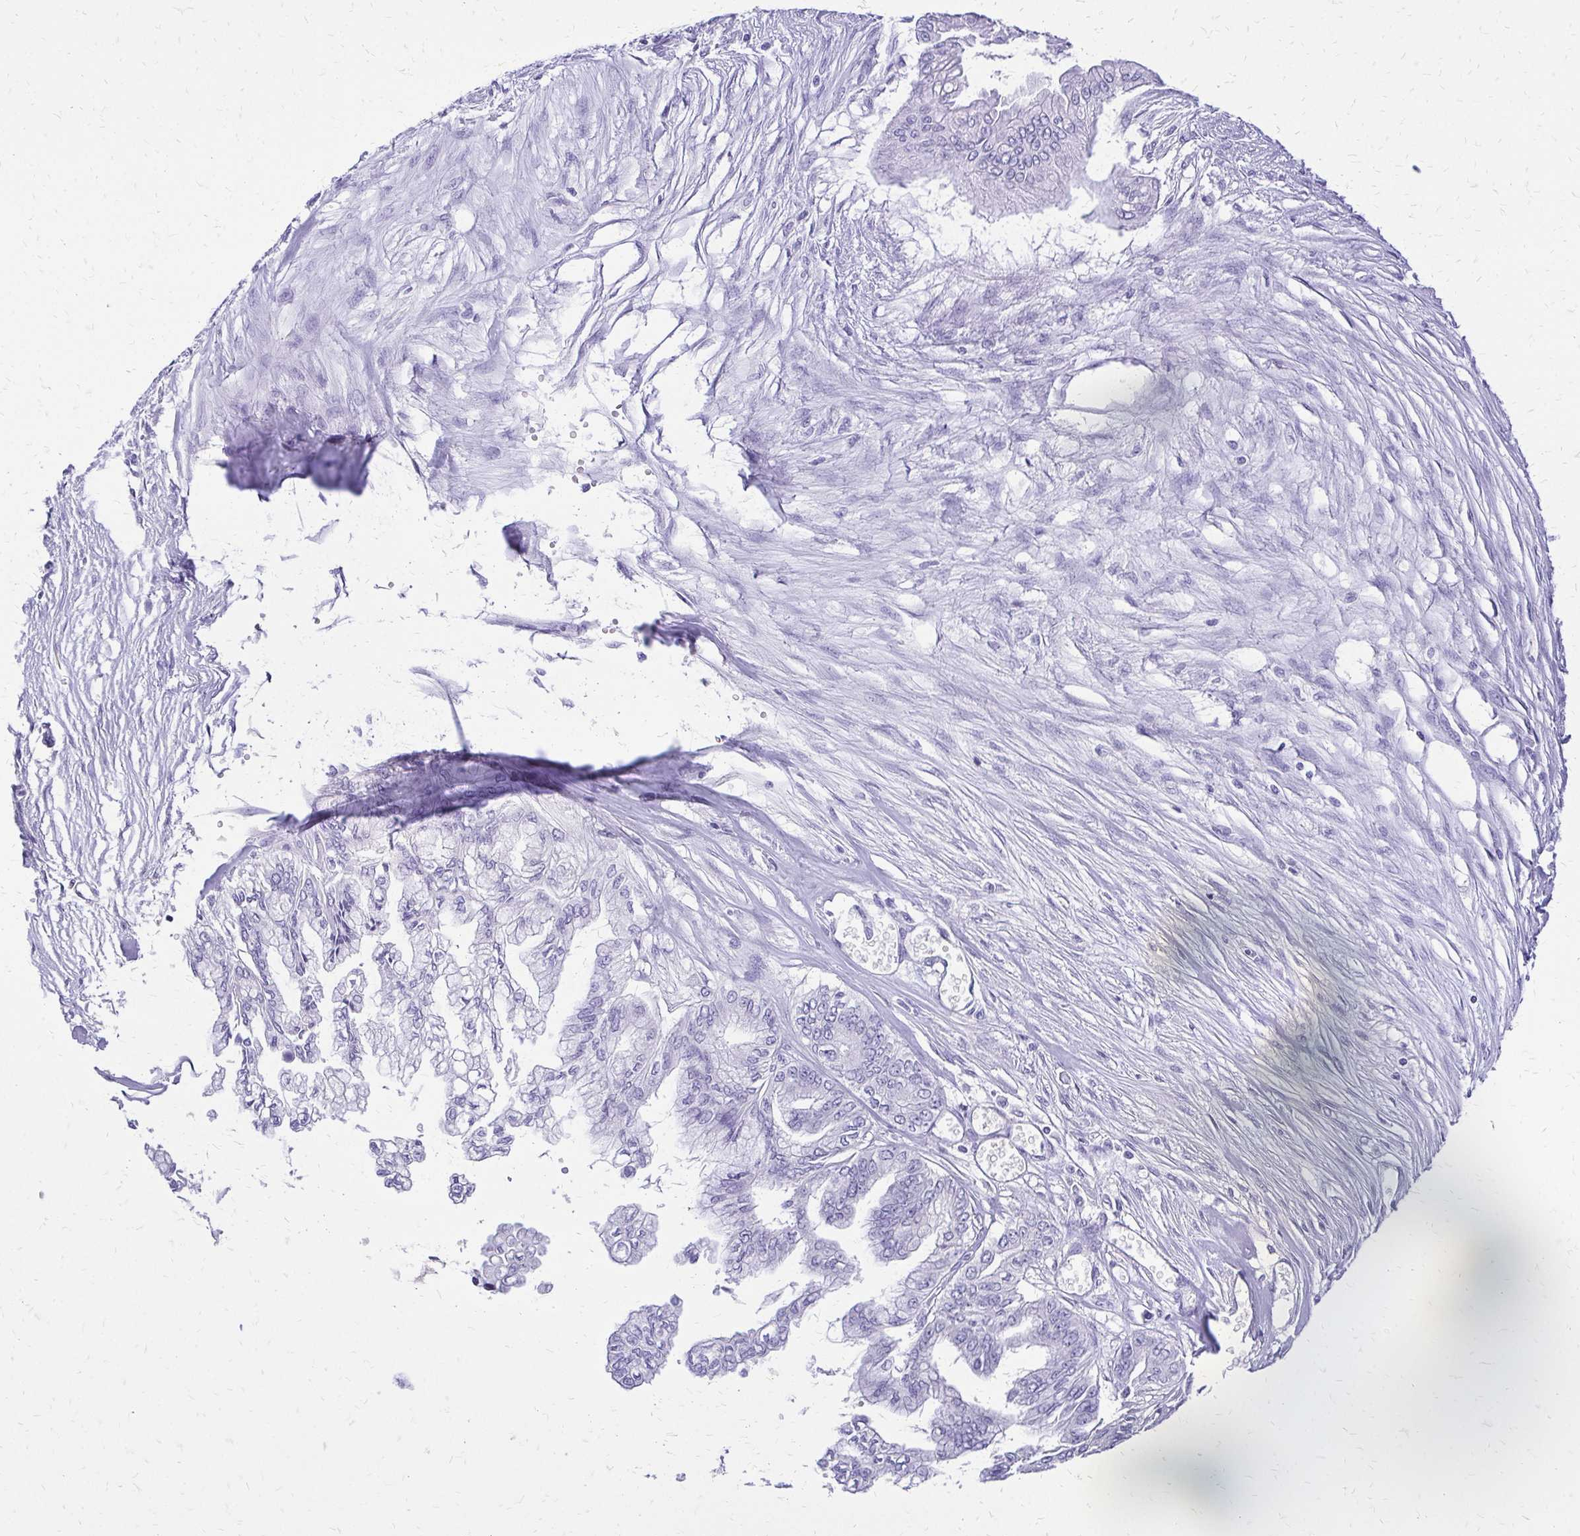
{"staining": {"intensity": "negative", "quantity": "none", "location": "none"}, "tissue": "pancreatic cancer", "cell_type": "Tumor cells", "image_type": "cancer", "snomed": [{"axis": "morphology", "description": "Adenocarcinoma, NOS"}, {"axis": "topography", "description": "Pancreas"}], "caption": "This is a histopathology image of immunohistochemistry staining of pancreatic cancer (adenocarcinoma), which shows no expression in tumor cells. Nuclei are stained in blue.", "gene": "SLC32A1", "patient": {"sex": "female", "age": 68}}